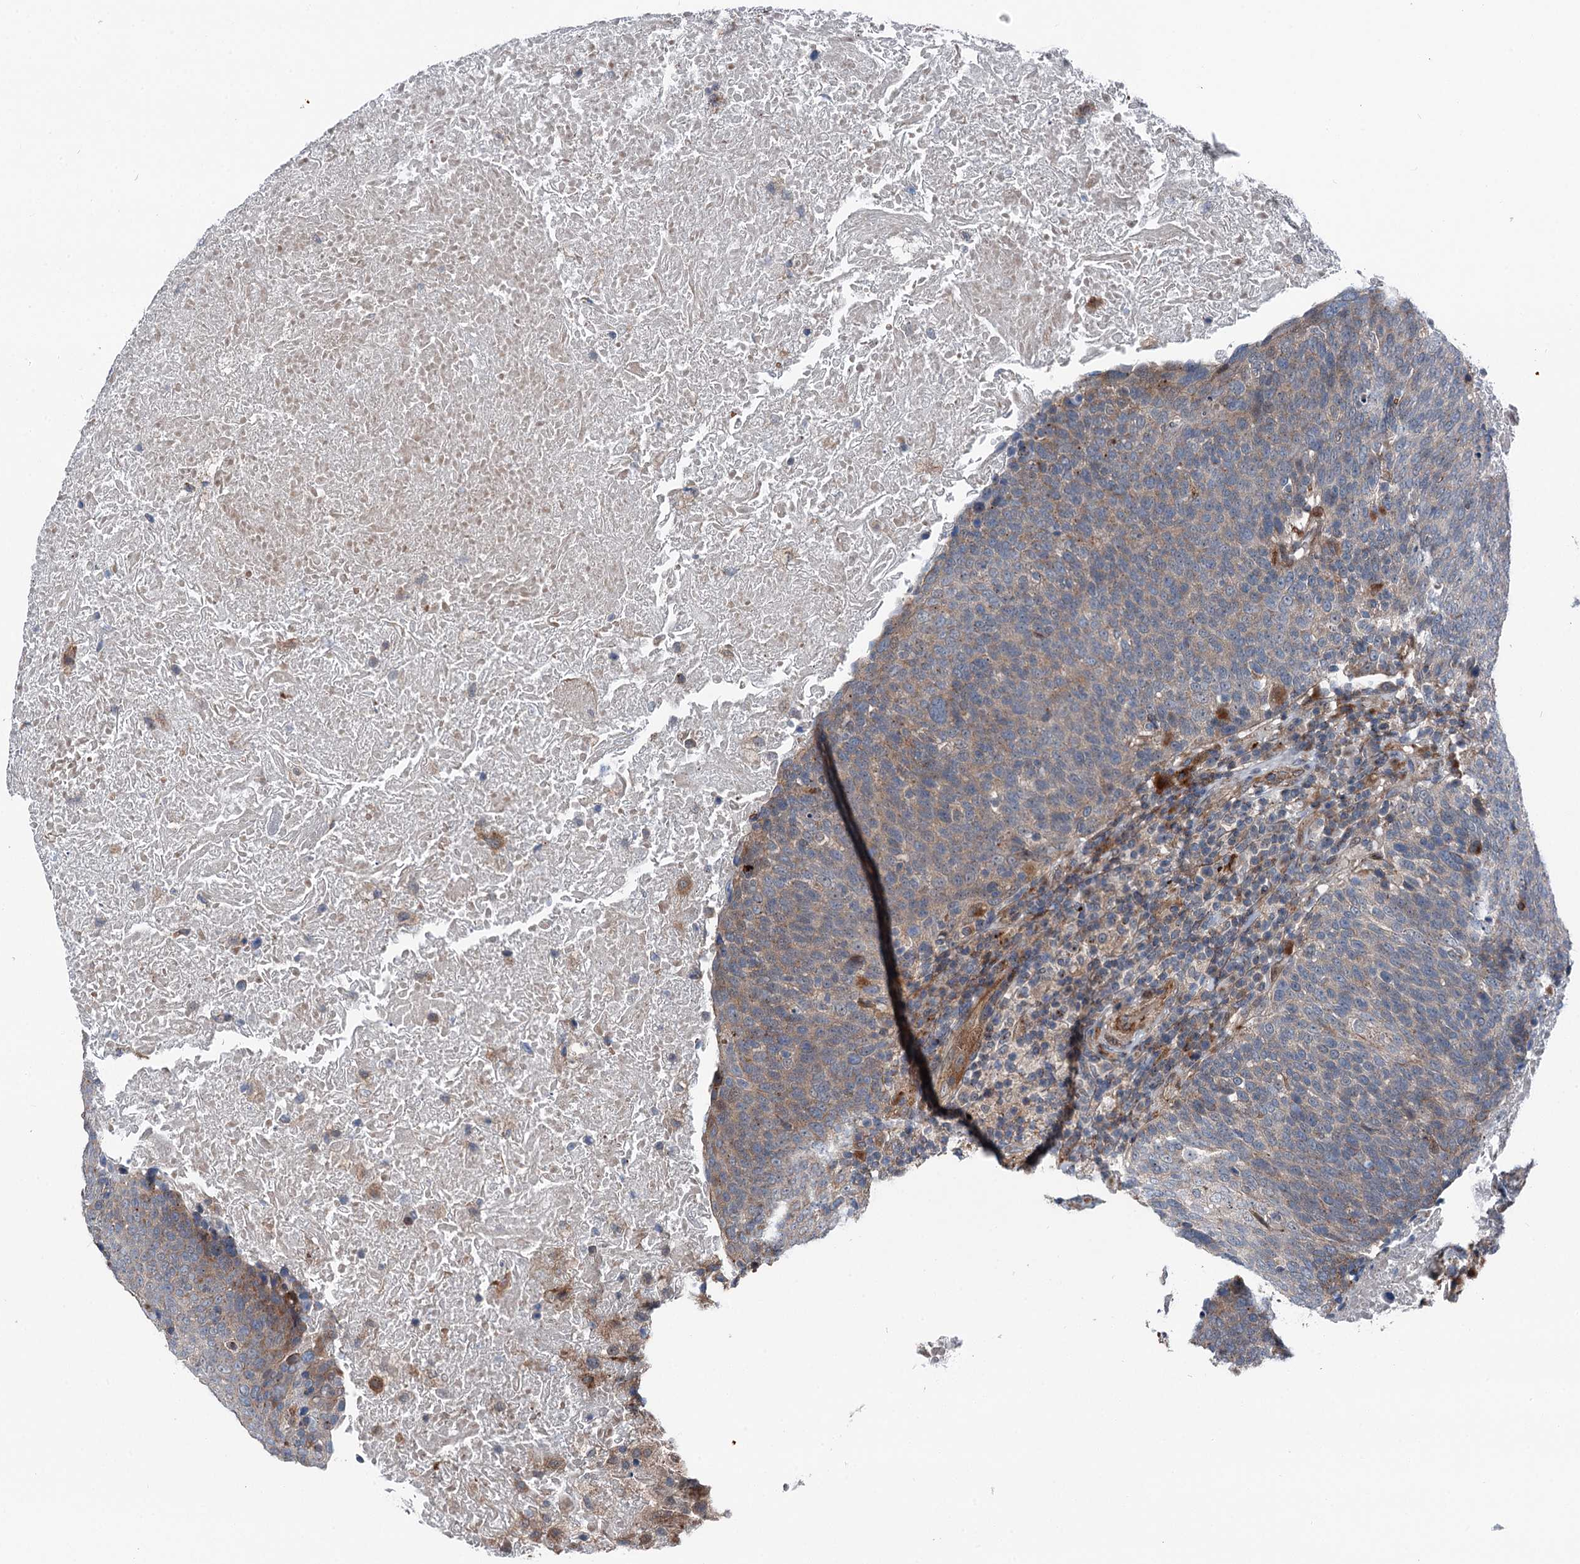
{"staining": {"intensity": "weak", "quantity": "25%-75%", "location": "cytoplasmic/membranous"}, "tissue": "head and neck cancer", "cell_type": "Tumor cells", "image_type": "cancer", "snomed": [{"axis": "morphology", "description": "Squamous cell carcinoma, NOS"}, {"axis": "morphology", "description": "Squamous cell carcinoma, metastatic, NOS"}, {"axis": "topography", "description": "Lymph node"}, {"axis": "topography", "description": "Head-Neck"}], "caption": "IHC of head and neck cancer shows low levels of weak cytoplasmic/membranous expression in about 25%-75% of tumor cells.", "gene": "POLR1D", "patient": {"sex": "male", "age": 62}}